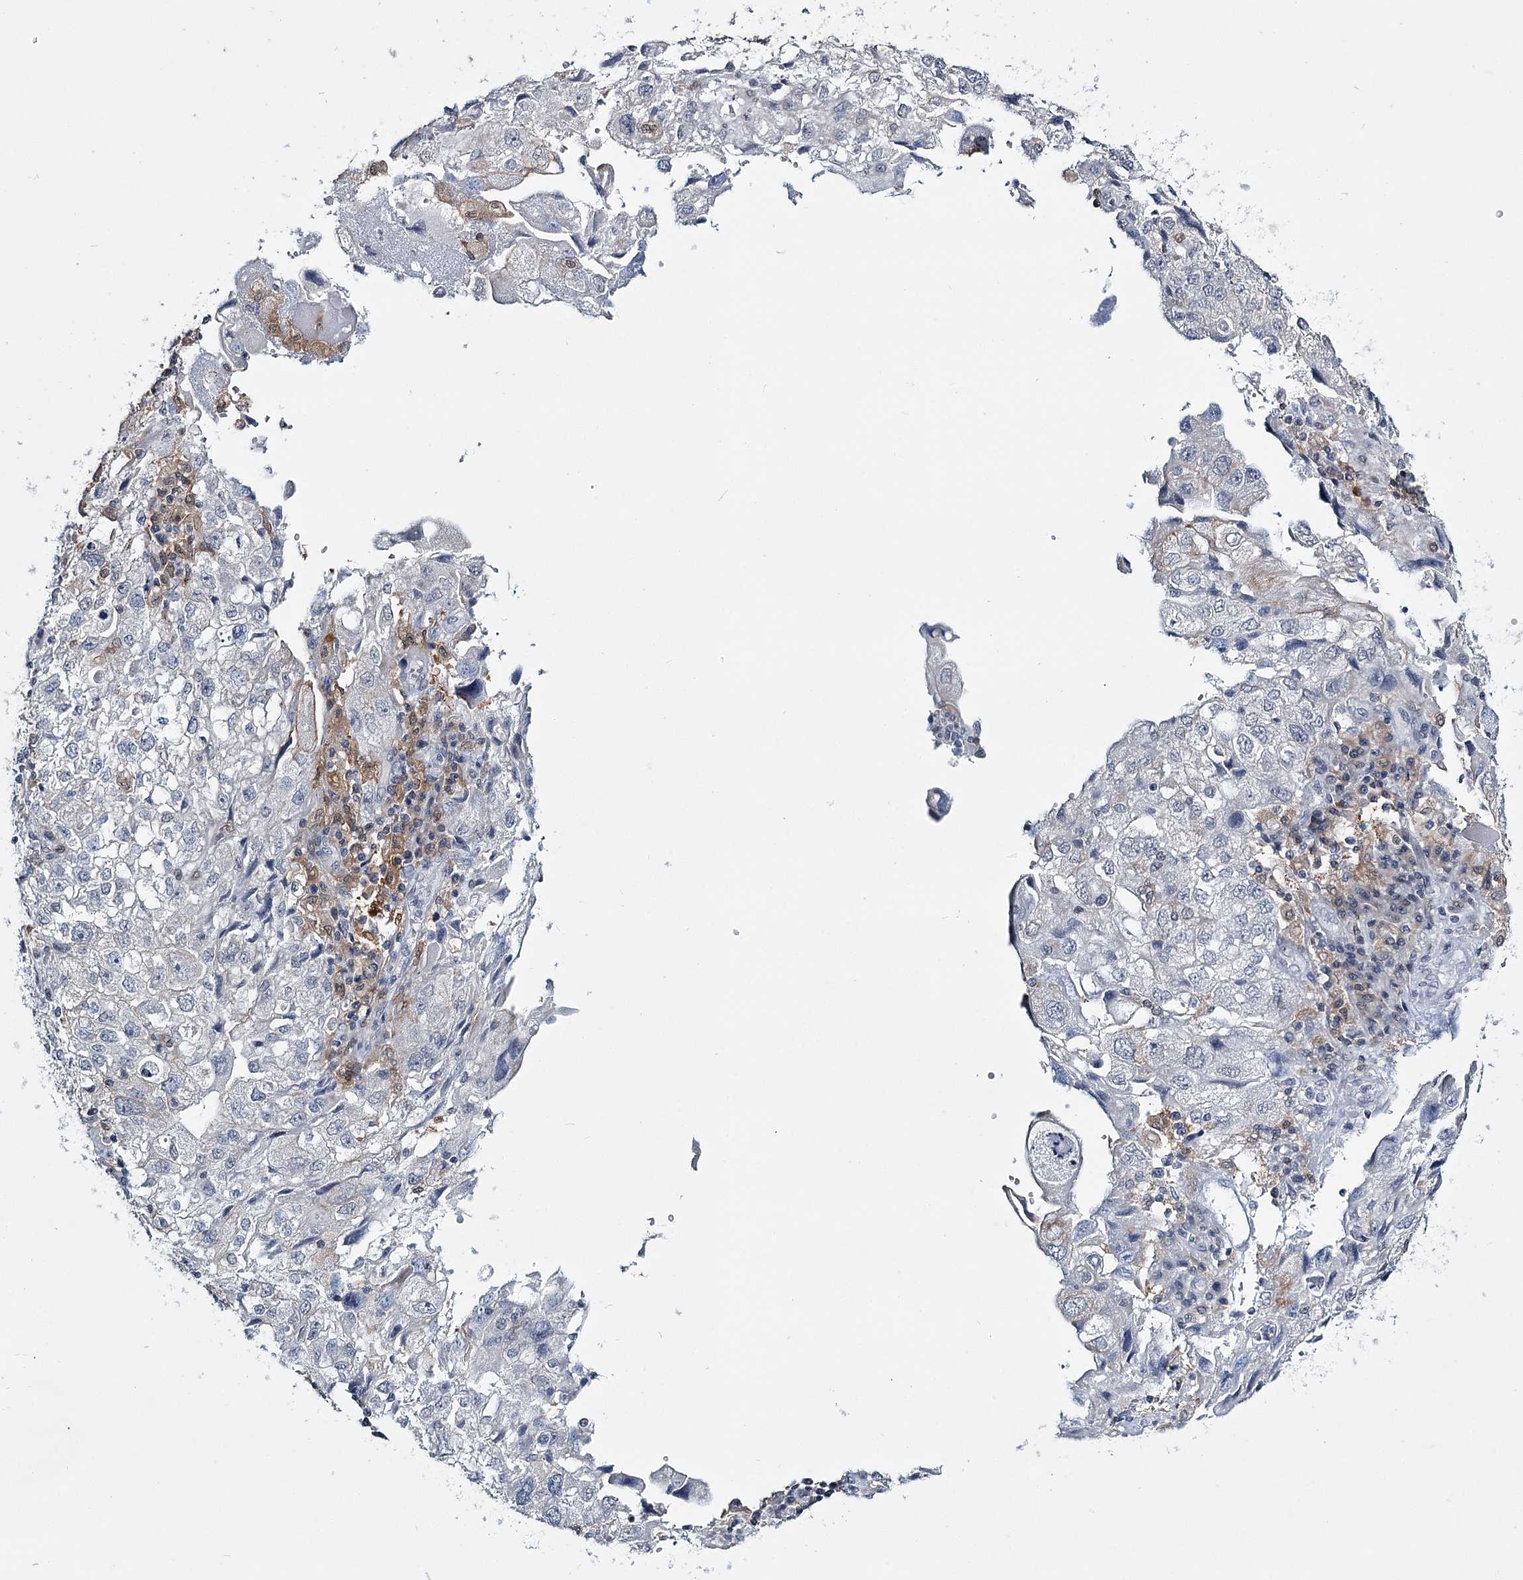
{"staining": {"intensity": "negative", "quantity": "none", "location": "none"}, "tissue": "endometrial cancer", "cell_type": "Tumor cells", "image_type": "cancer", "snomed": [{"axis": "morphology", "description": "Adenocarcinoma, NOS"}, {"axis": "topography", "description": "Endometrium"}], "caption": "An immunohistochemistry (IHC) histopathology image of adenocarcinoma (endometrial) is shown. There is no staining in tumor cells of adenocarcinoma (endometrial).", "gene": "TMEM70", "patient": {"sex": "female", "age": 49}}